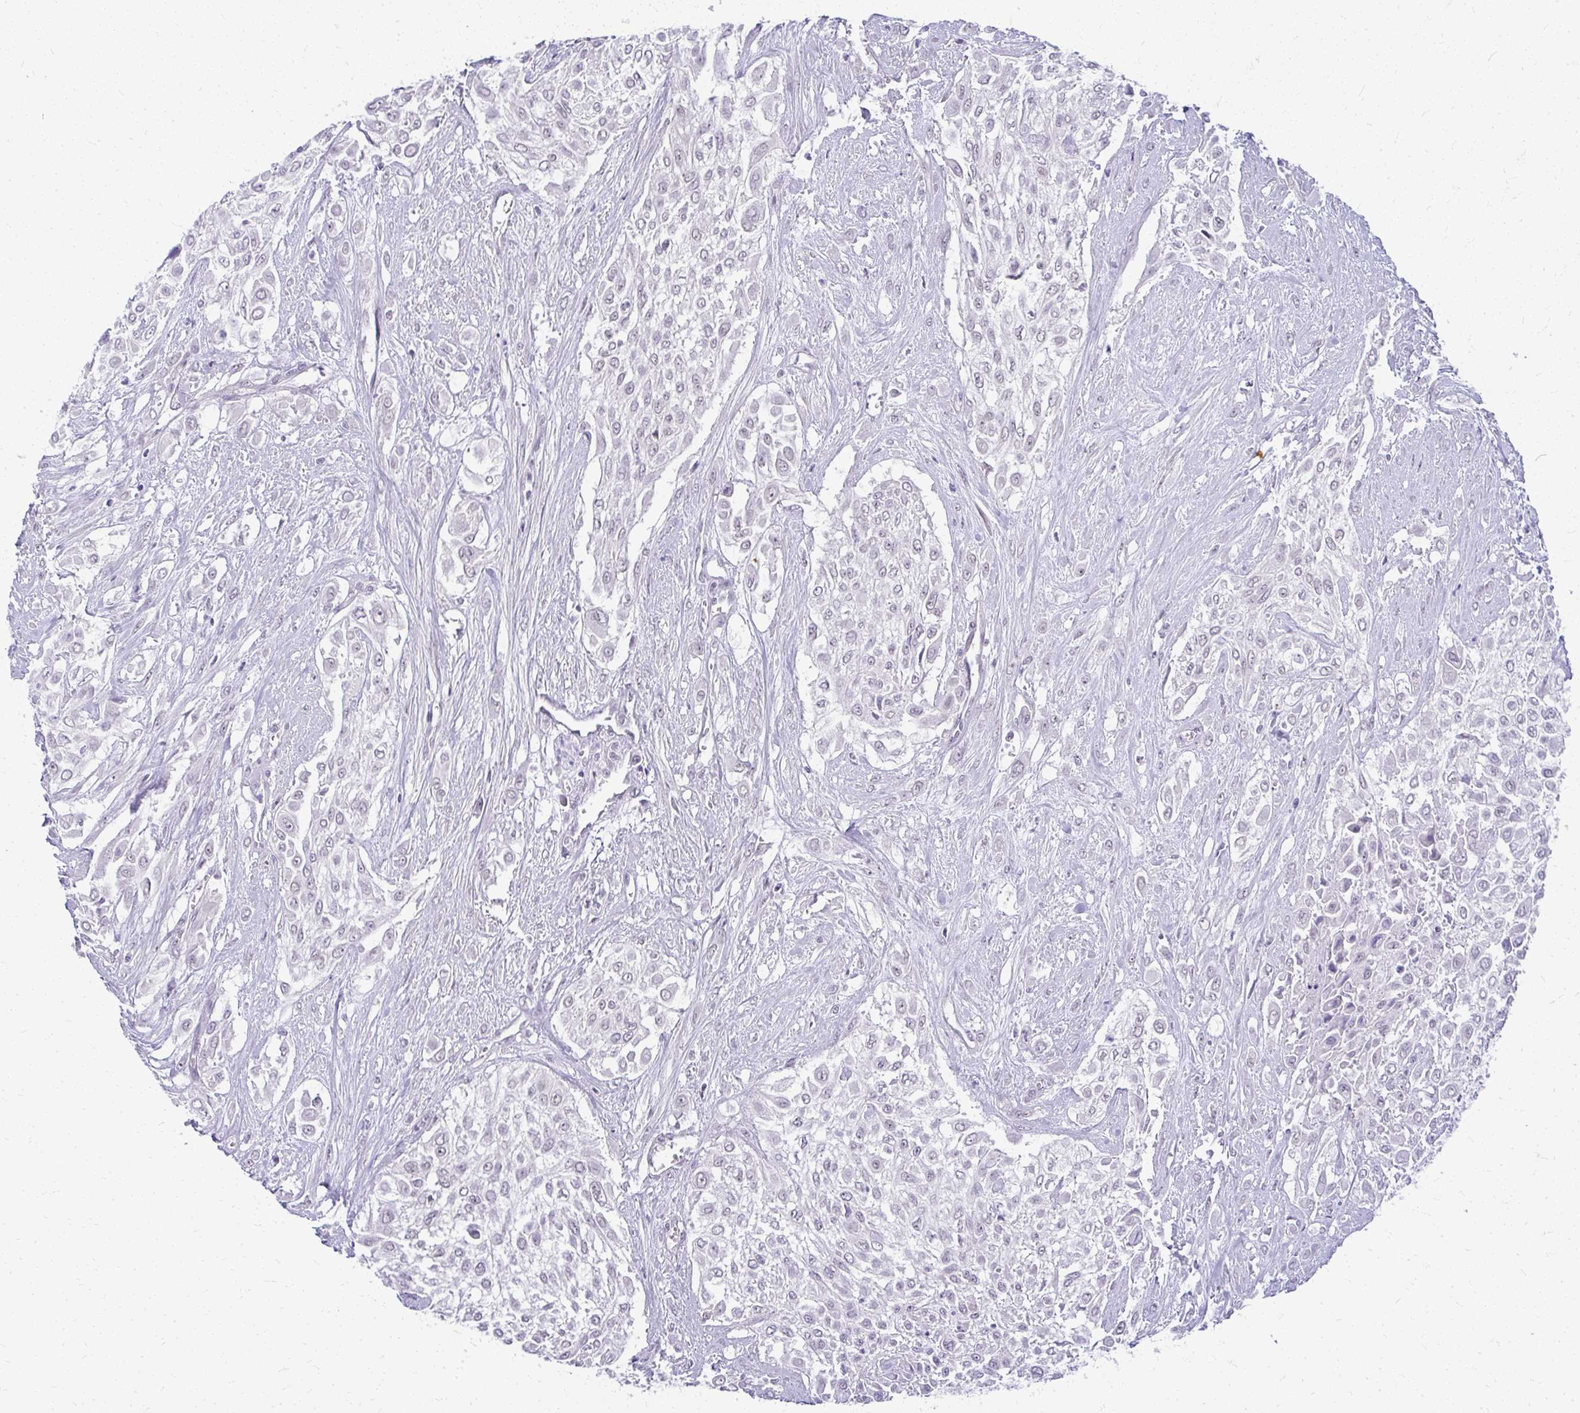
{"staining": {"intensity": "negative", "quantity": "none", "location": "none"}, "tissue": "urothelial cancer", "cell_type": "Tumor cells", "image_type": "cancer", "snomed": [{"axis": "morphology", "description": "Urothelial carcinoma, High grade"}, {"axis": "topography", "description": "Urinary bladder"}], "caption": "An immunohistochemistry histopathology image of urothelial cancer is shown. There is no staining in tumor cells of urothelial cancer.", "gene": "TEX33", "patient": {"sex": "male", "age": 57}}